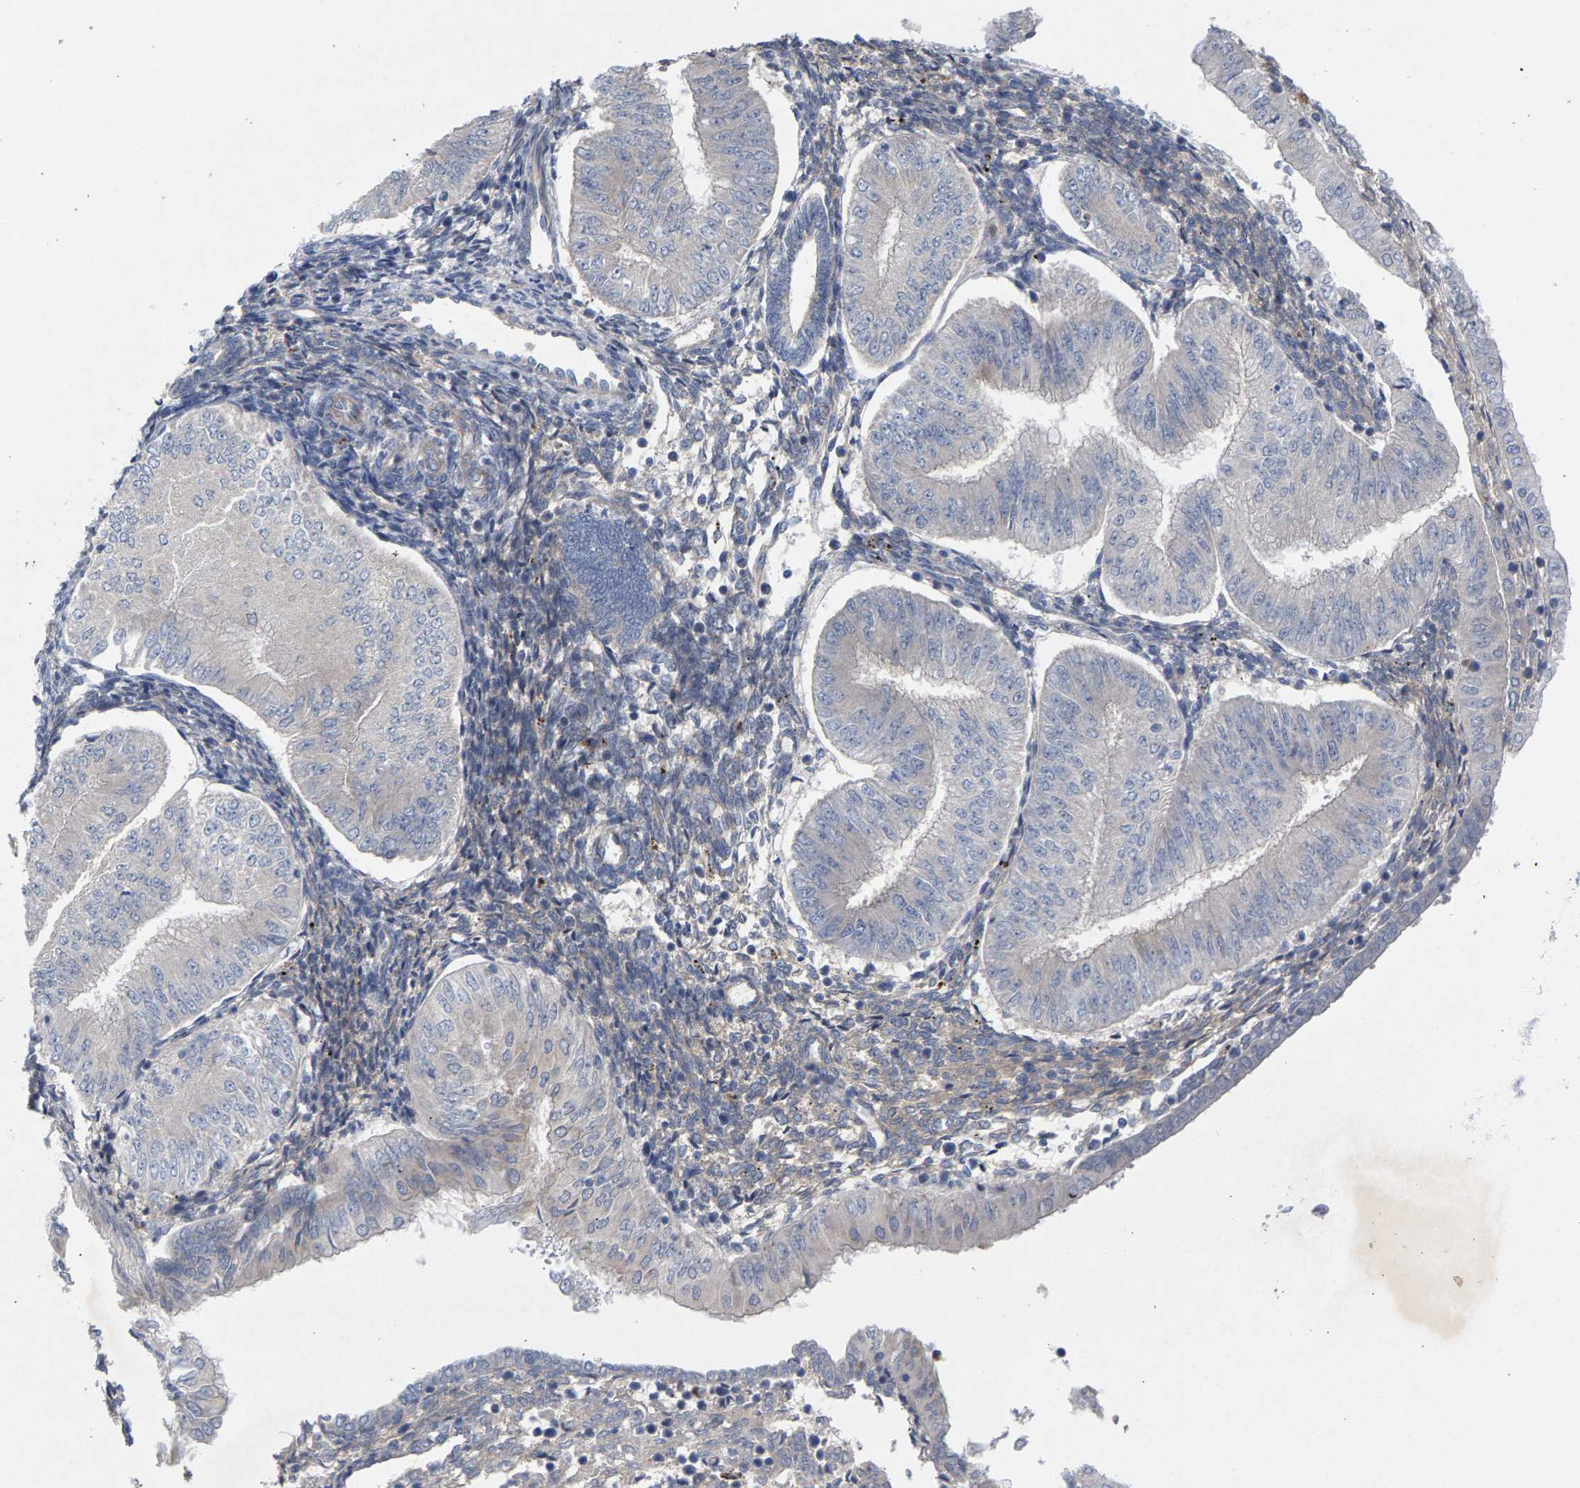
{"staining": {"intensity": "negative", "quantity": "none", "location": "none"}, "tissue": "endometrial cancer", "cell_type": "Tumor cells", "image_type": "cancer", "snomed": [{"axis": "morphology", "description": "Normal tissue, NOS"}, {"axis": "morphology", "description": "Adenocarcinoma, NOS"}, {"axis": "topography", "description": "Endometrium"}], "caption": "An immunohistochemistry histopathology image of adenocarcinoma (endometrial) is shown. There is no staining in tumor cells of adenocarcinoma (endometrial). (Stains: DAB immunohistochemistry with hematoxylin counter stain, Microscopy: brightfield microscopy at high magnification).", "gene": "MAMDC2", "patient": {"sex": "female", "age": 53}}